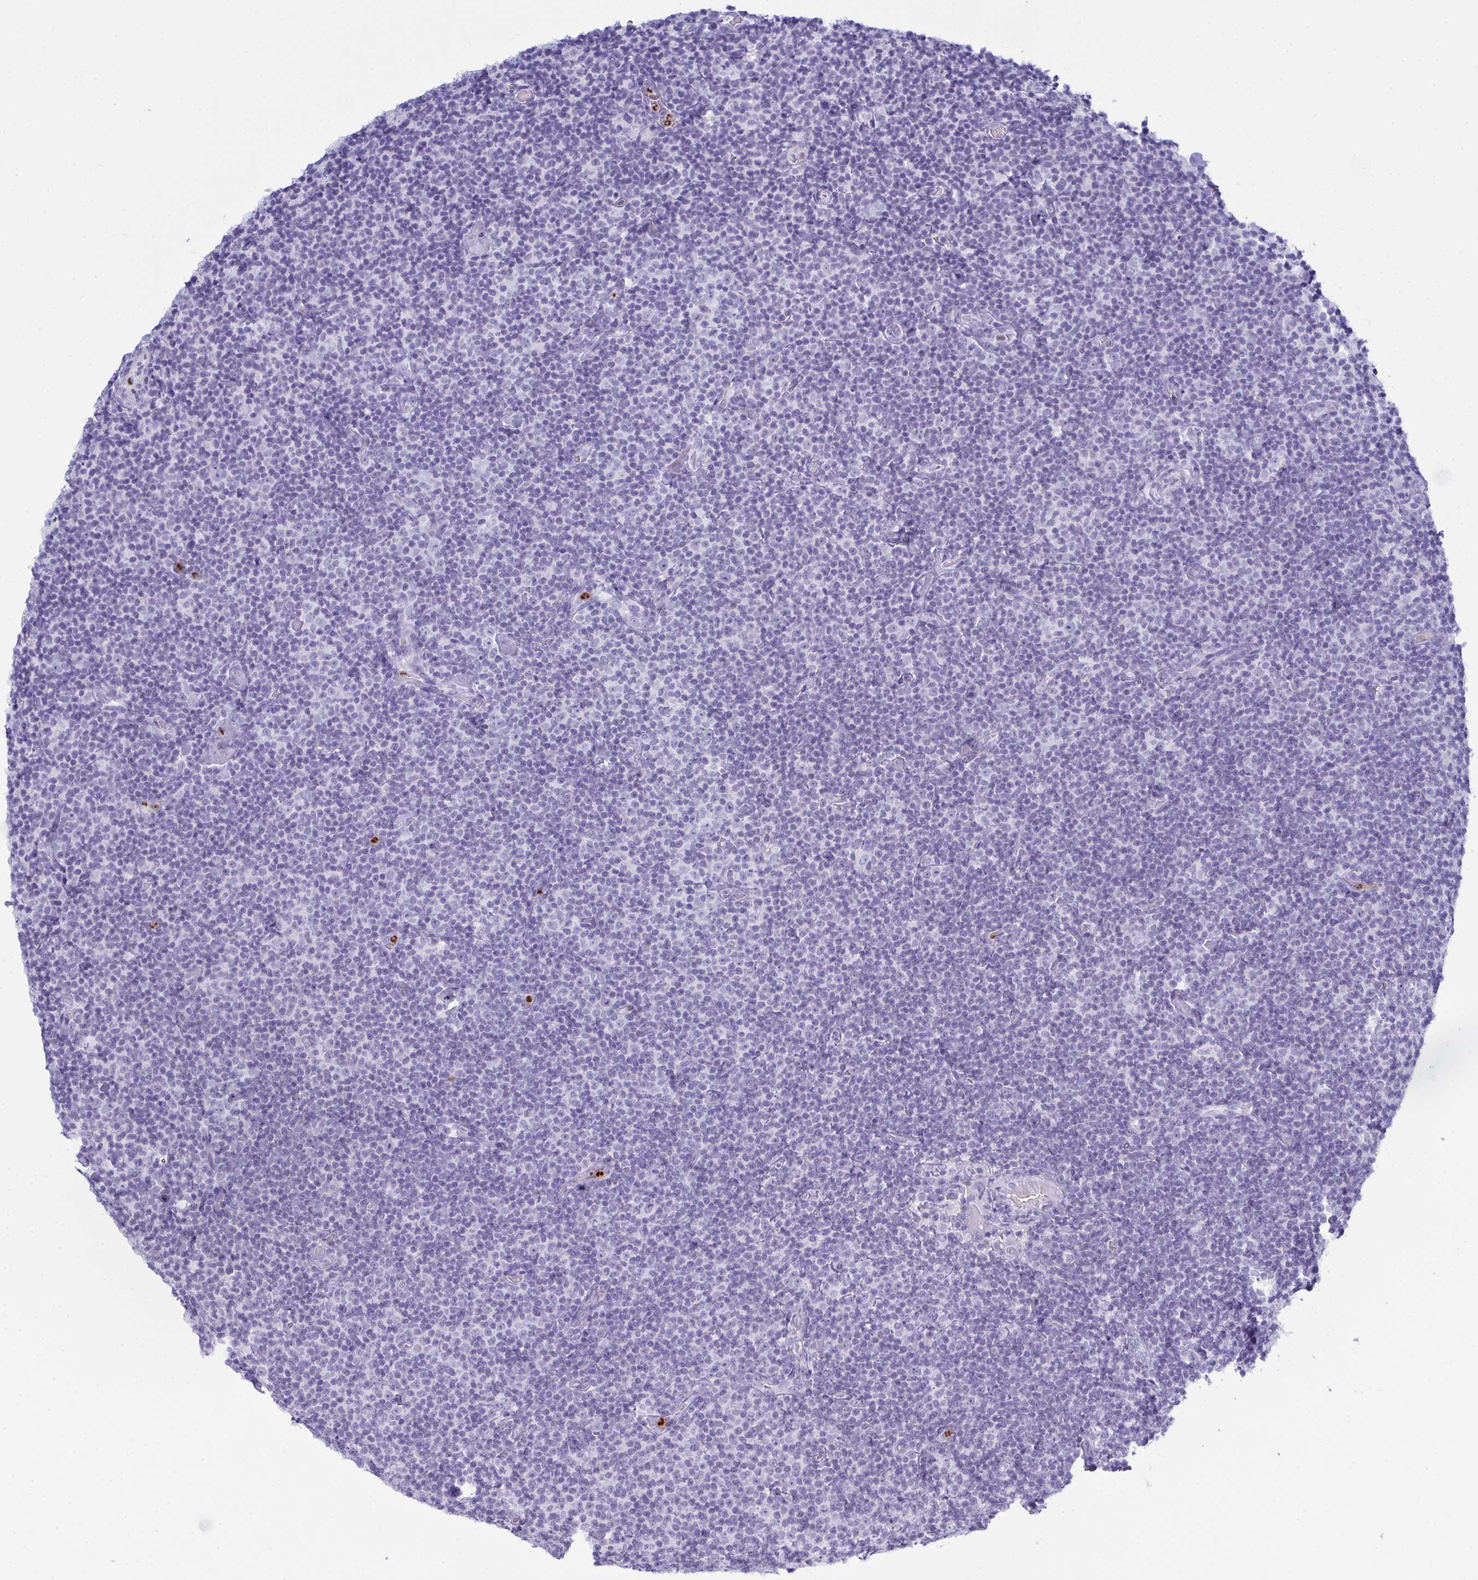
{"staining": {"intensity": "negative", "quantity": "none", "location": "none"}, "tissue": "lymphoma", "cell_type": "Tumor cells", "image_type": "cancer", "snomed": [{"axis": "morphology", "description": "Malignant lymphoma, non-Hodgkin's type, Low grade"}, {"axis": "topography", "description": "Lymph node"}], "caption": "High power microscopy photomicrograph of an immunohistochemistry (IHC) photomicrograph of lymphoma, revealing no significant expression in tumor cells.", "gene": "SERPINB10", "patient": {"sex": "male", "age": 81}}